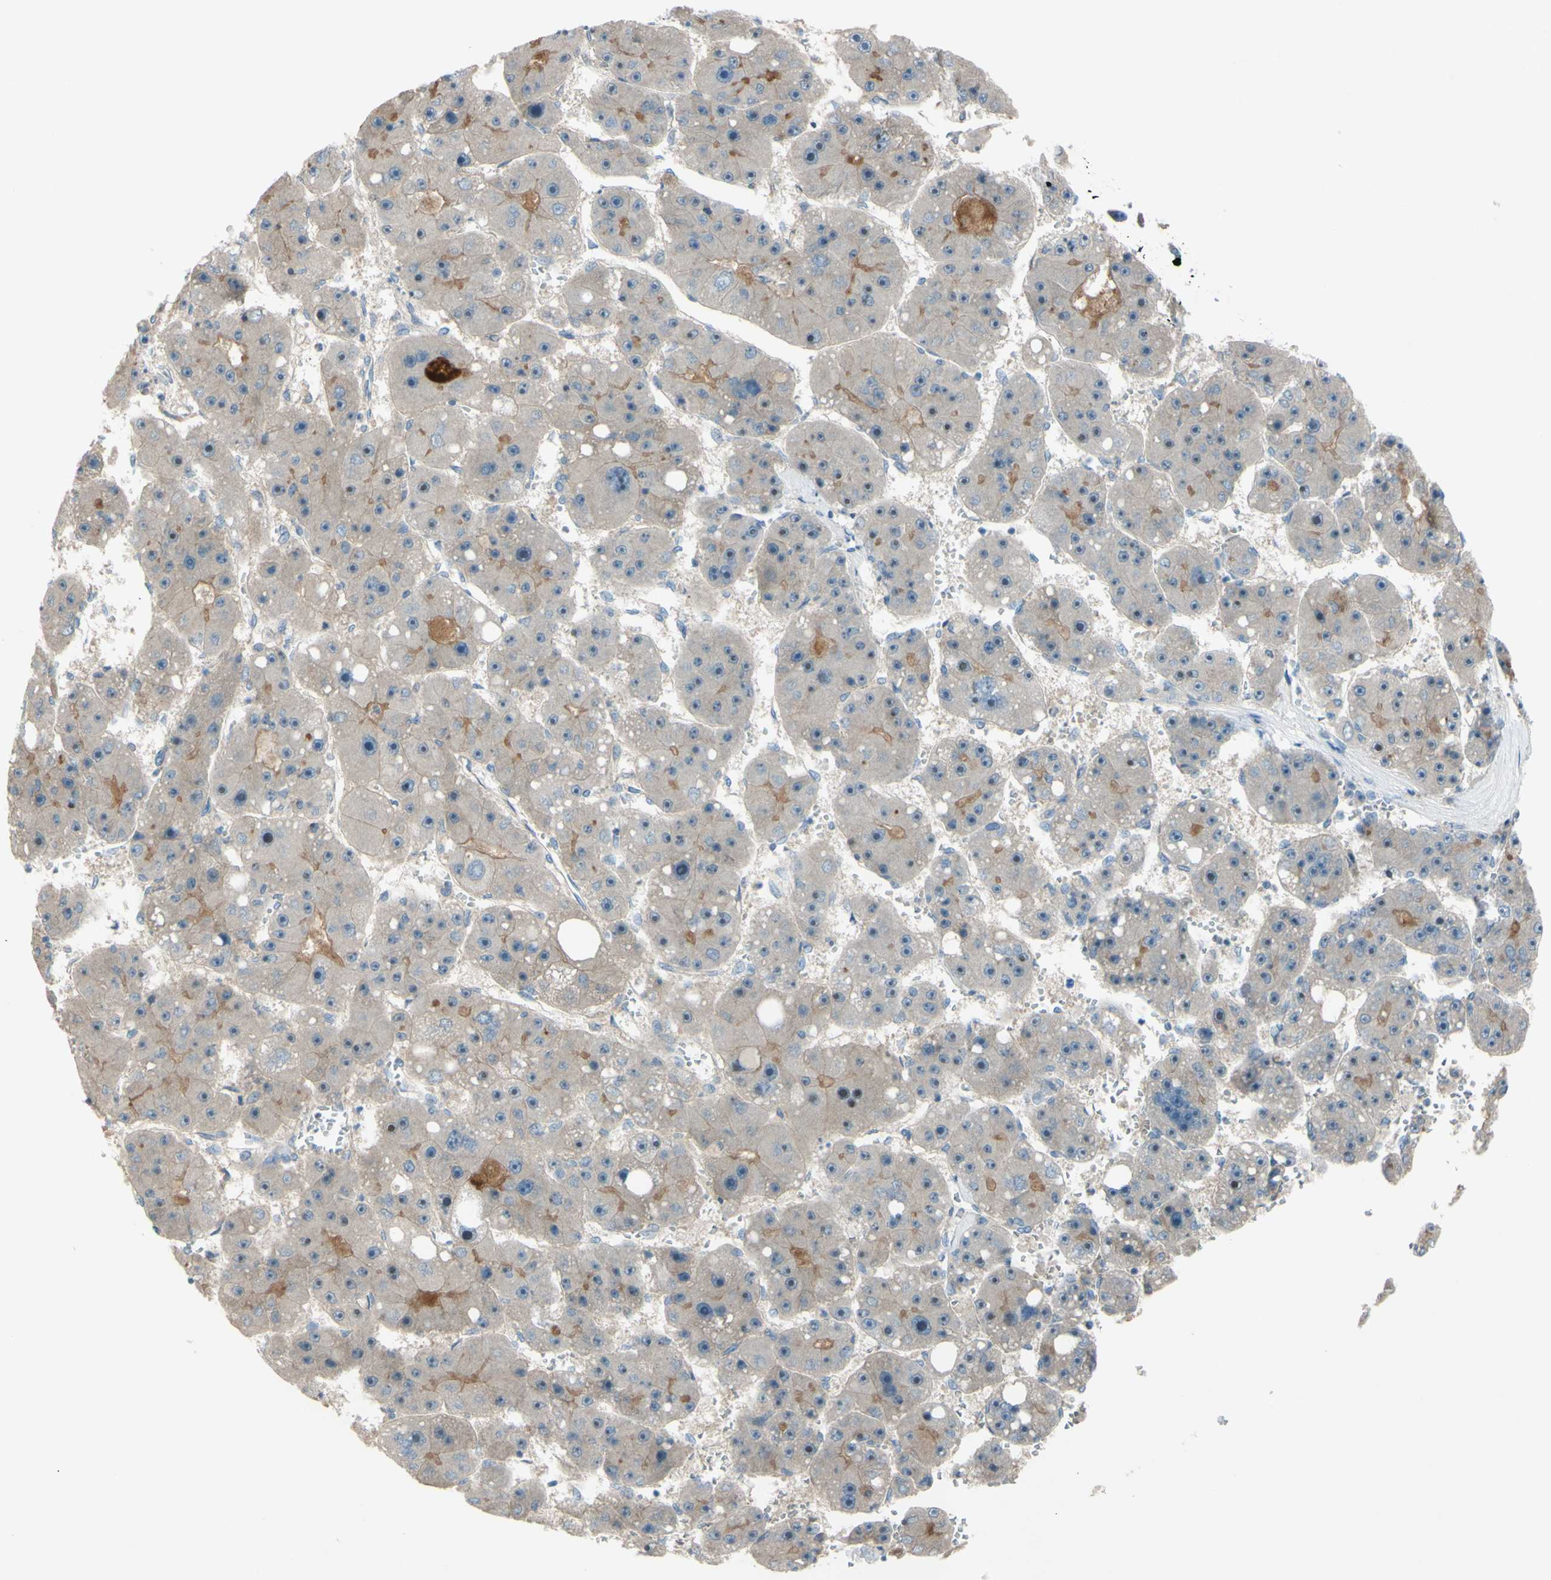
{"staining": {"intensity": "negative", "quantity": "none", "location": "none"}, "tissue": "liver cancer", "cell_type": "Tumor cells", "image_type": "cancer", "snomed": [{"axis": "morphology", "description": "Carcinoma, Hepatocellular, NOS"}, {"axis": "topography", "description": "Liver"}], "caption": "DAB immunohistochemical staining of hepatocellular carcinoma (liver) demonstrates no significant positivity in tumor cells.", "gene": "ATRN", "patient": {"sex": "female", "age": 61}}